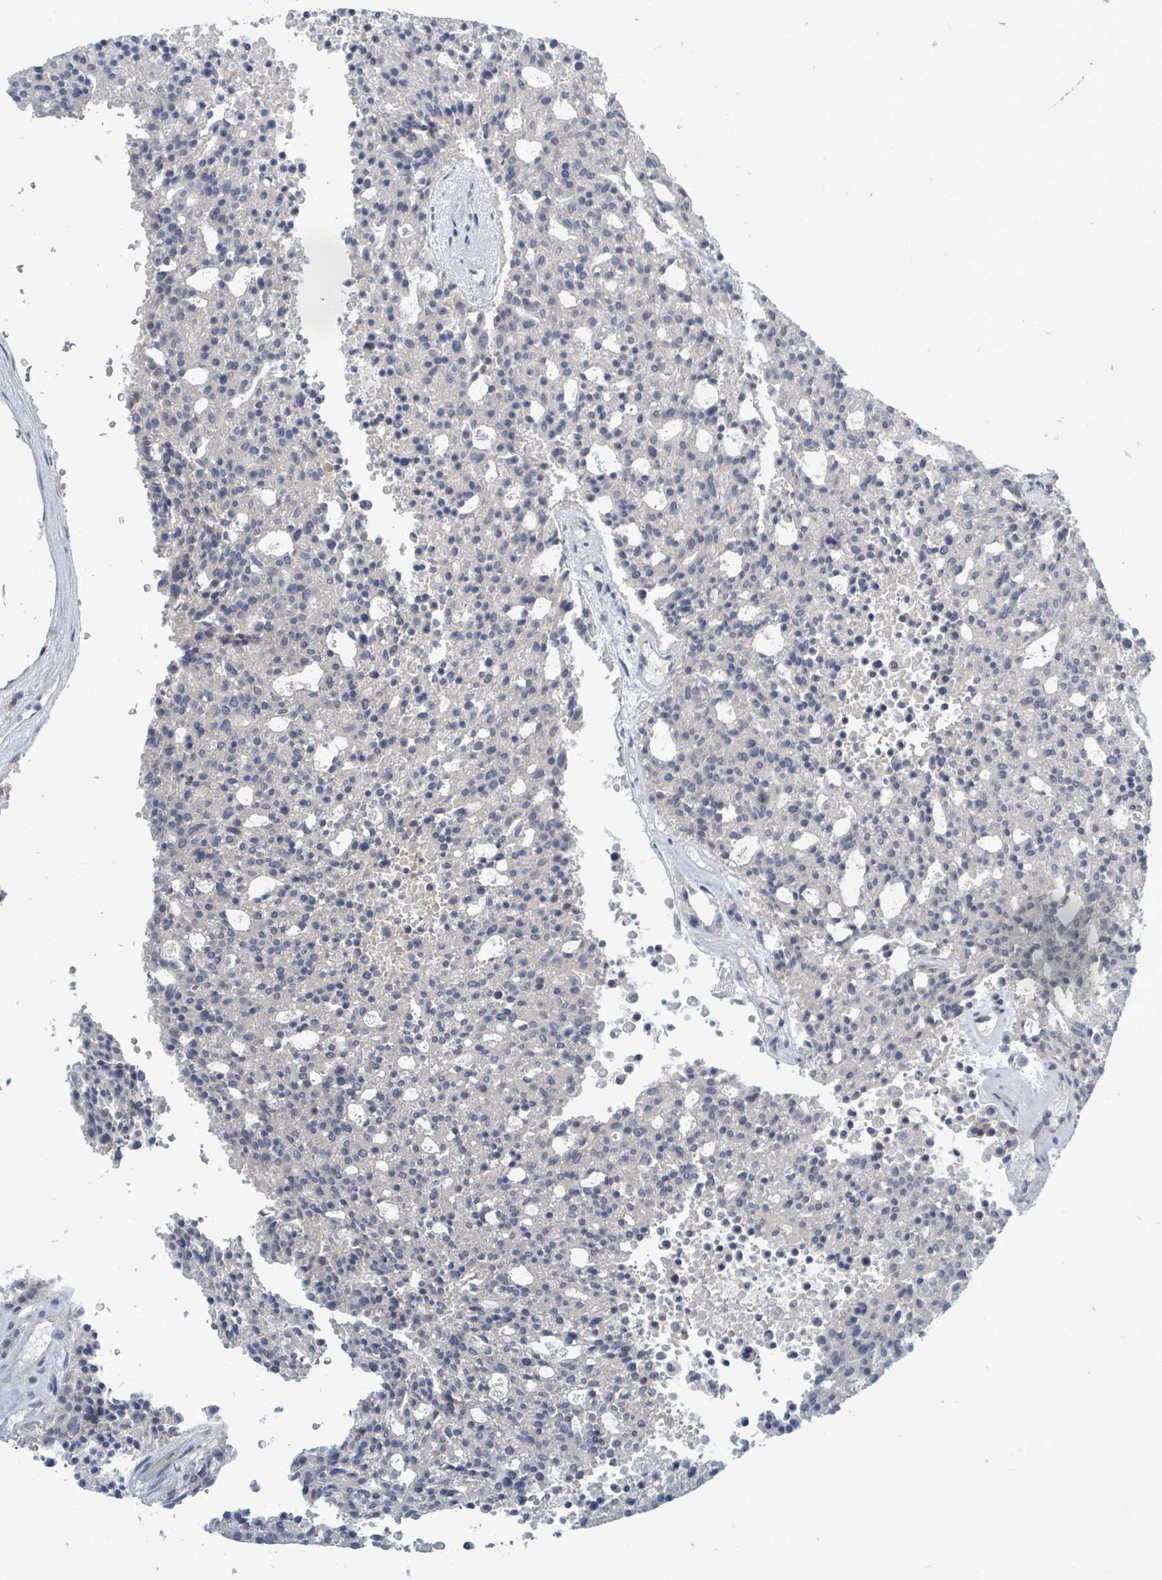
{"staining": {"intensity": "negative", "quantity": "none", "location": "none"}, "tissue": "carcinoid", "cell_type": "Tumor cells", "image_type": "cancer", "snomed": [{"axis": "morphology", "description": "Carcinoid, malignant, NOS"}, {"axis": "topography", "description": "Pancreas"}], "caption": "High magnification brightfield microscopy of carcinoid stained with DAB (3,3'-diaminobenzidine) (brown) and counterstained with hematoxylin (blue): tumor cells show no significant positivity.", "gene": "SLC25A23", "patient": {"sex": "female", "age": 54}}